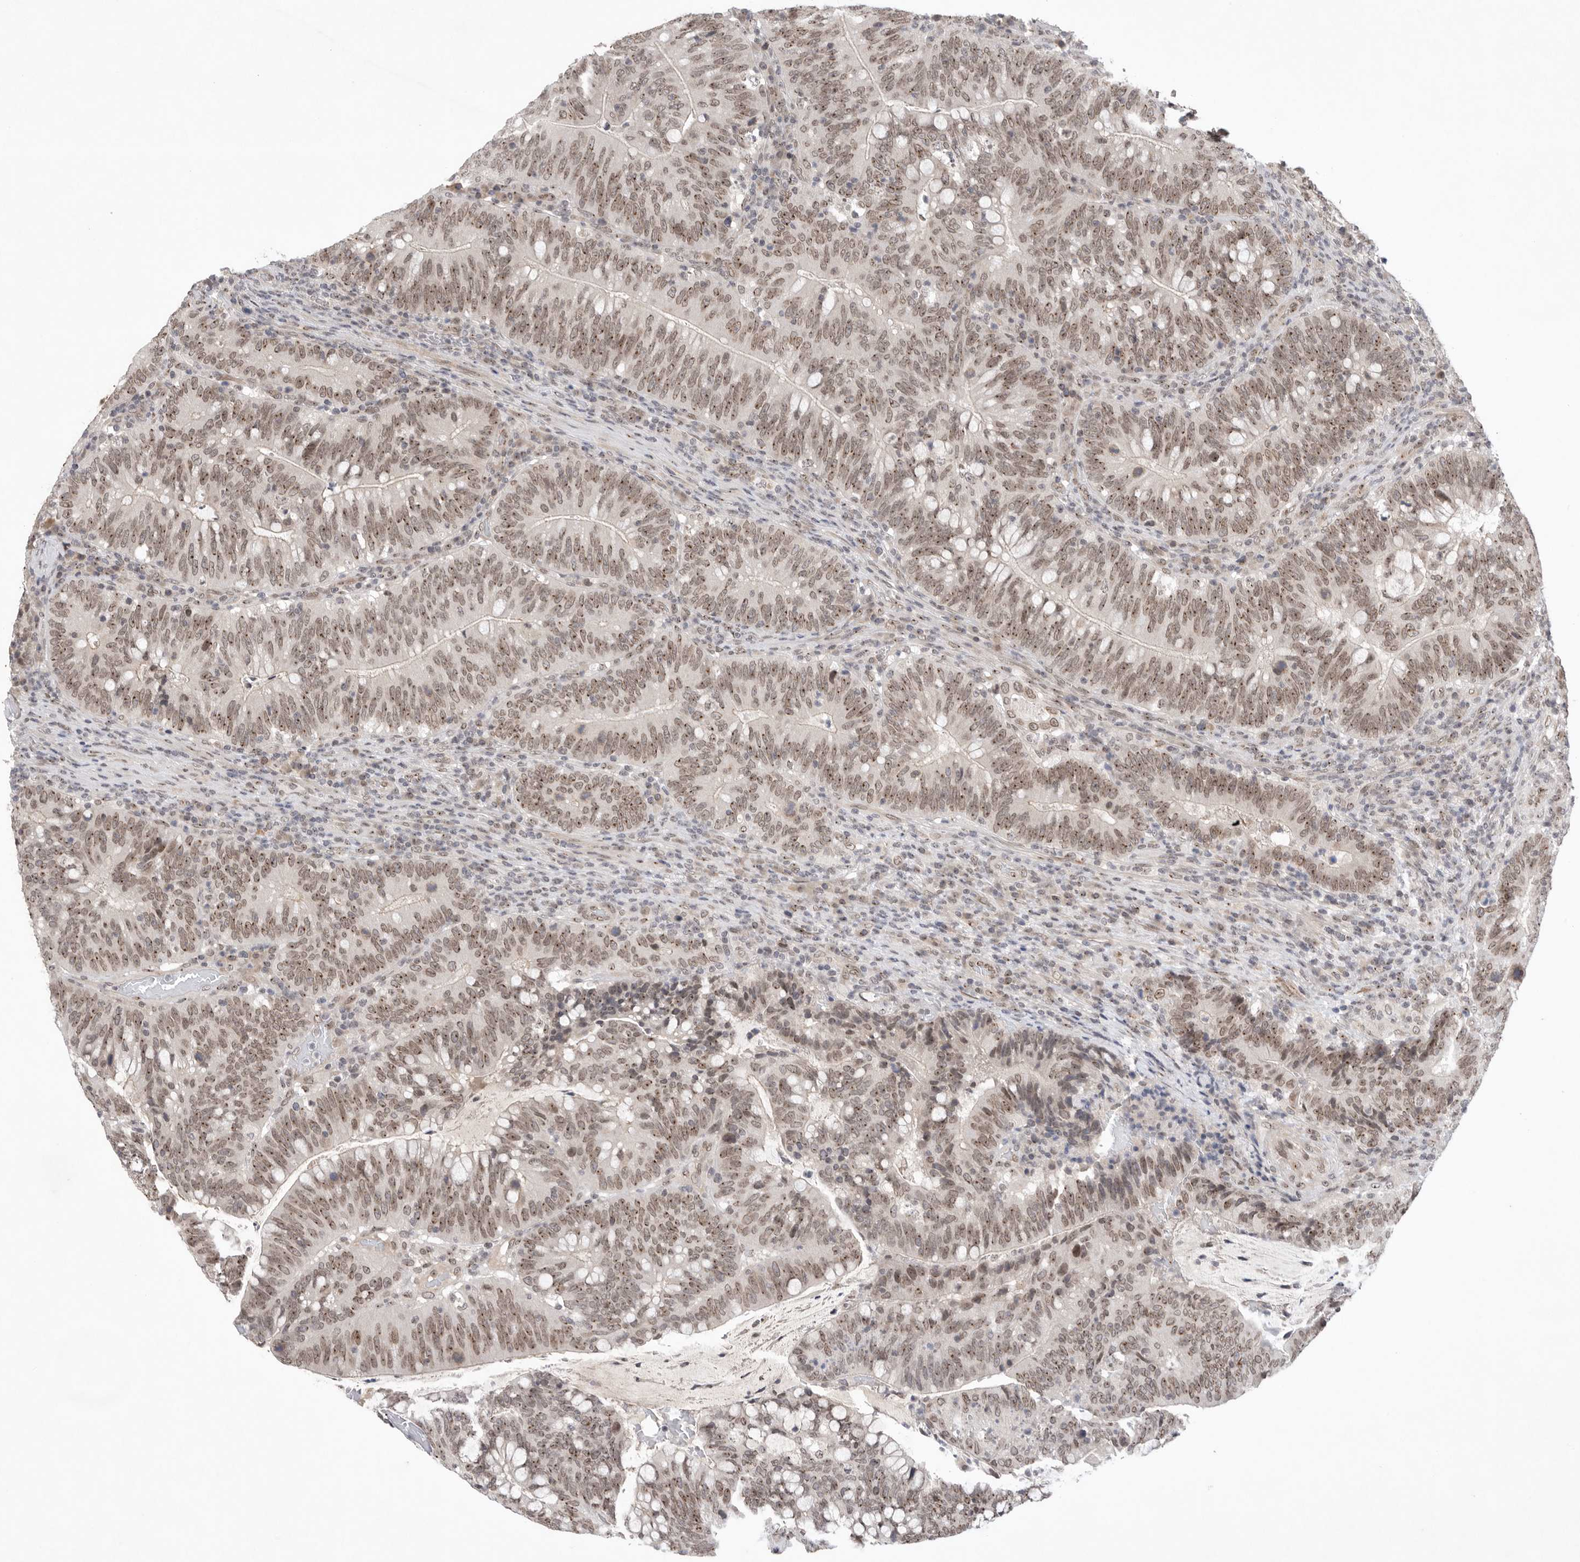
{"staining": {"intensity": "moderate", "quantity": ">75%", "location": "nuclear"}, "tissue": "colorectal cancer", "cell_type": "Tumor cells", "image_type": "cancer", "snomed": [{"axis": "morphology", "description": "Adenocarcinoma, NOS"}, {"axis": "topography", "description": "Colon"}], "caption": "Immunohistochemical staining of colorectal adenocarcinoma reveals moderate nuclear protein staining in approximately >75% of tumor cells.", "gene": "LEMD3", "patient": {"sex": "female", "age": 66}}